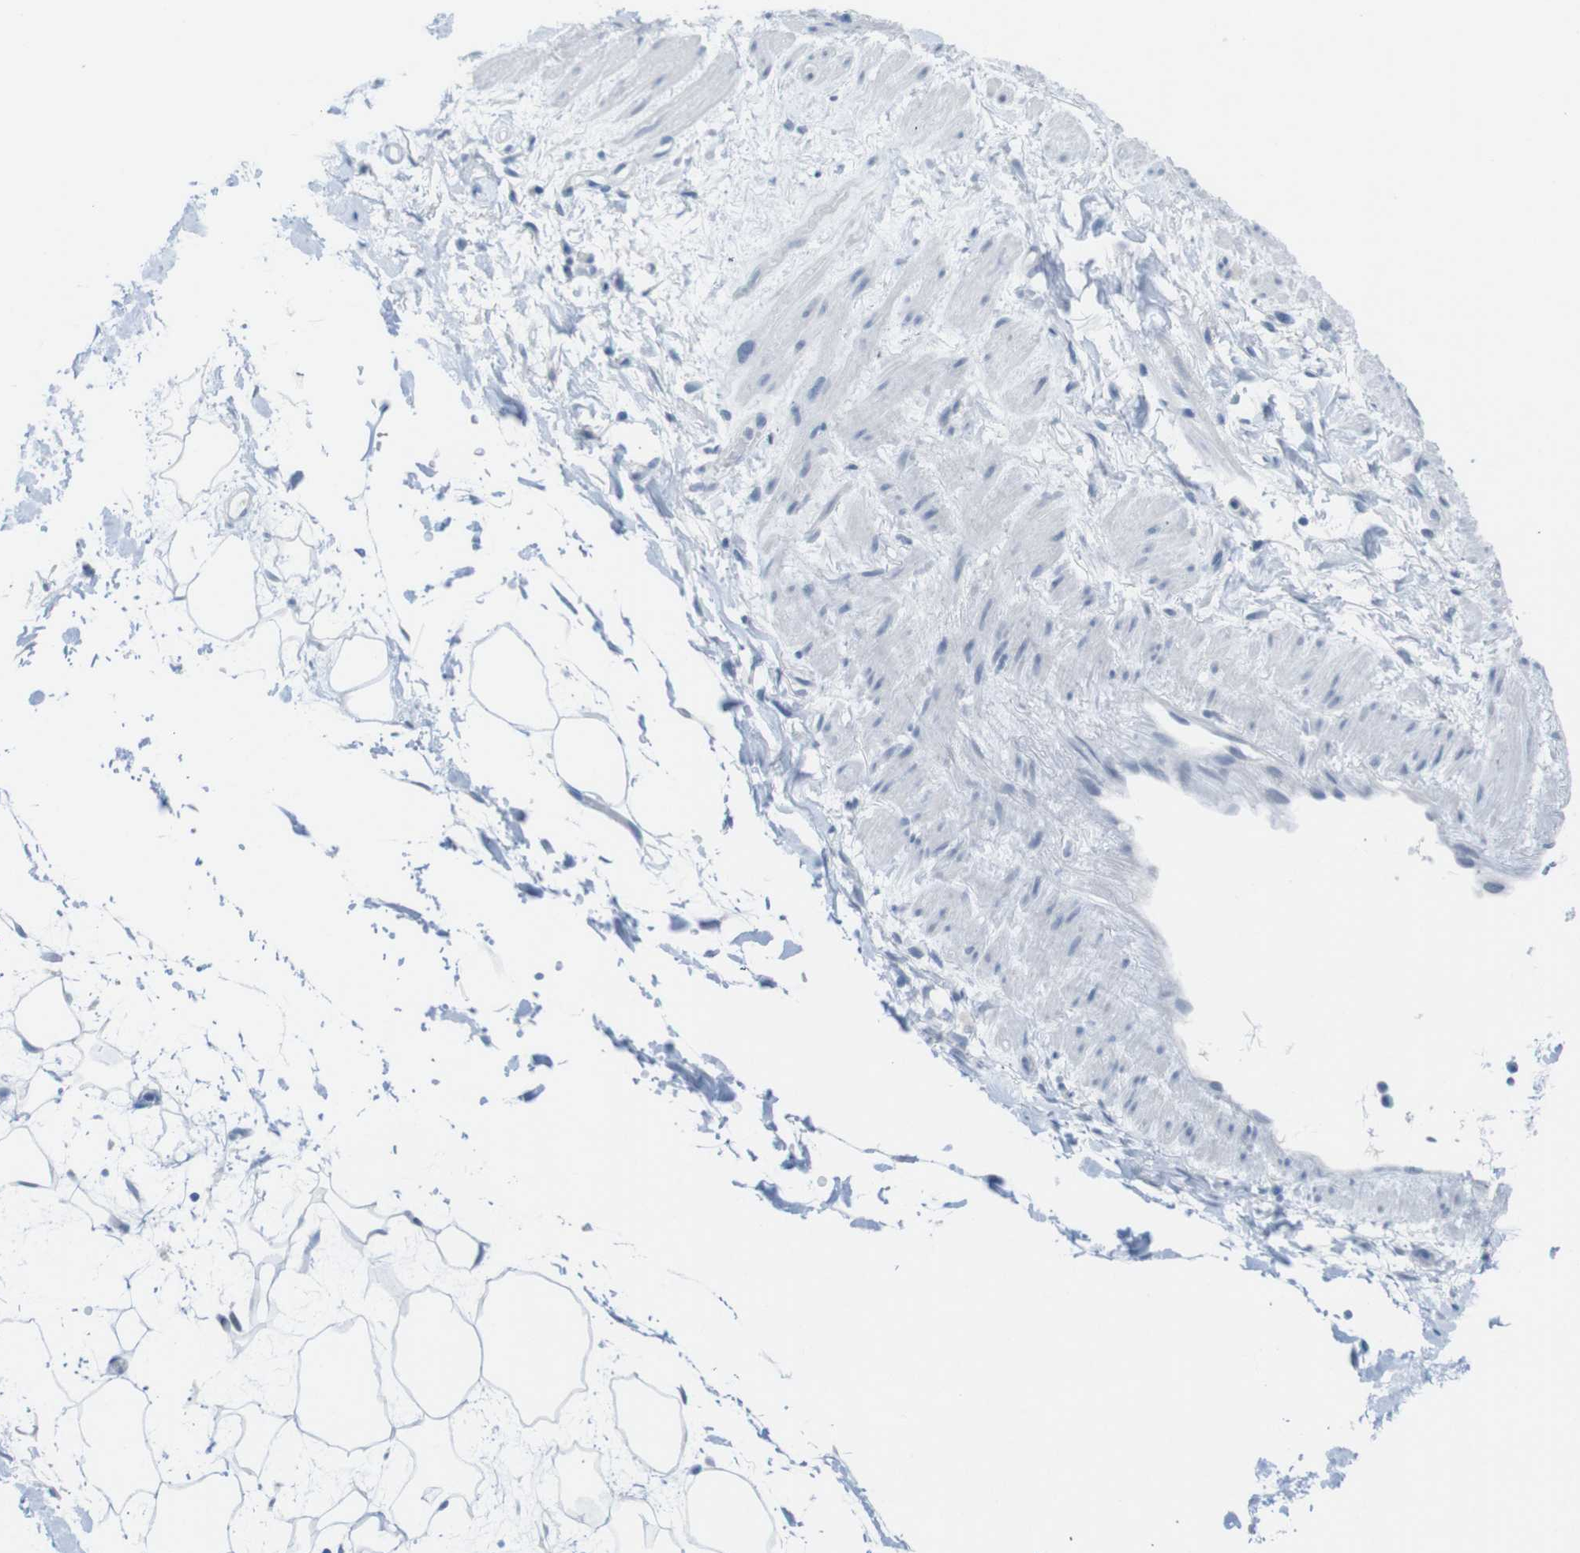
{"staining": {"intensity": "negative", "quantity": "none", "location": "none"}, "tissue": "adipose tissue", "cell_type": "Adipocytes", "image_type": "normal", "snomed": [{"axis": "morphology", "description": "Normal tissue, NOS"}, {"axis": "topography", "description": "Soft tissue"}], "caption": "There is no significant expression in adipocytes of adipose tissue. (Stains: DAB immunohistochemistry (IHC) with hematoxylin counter stain, Microscopy: brightfield microscopy at high magnification).", "gene": "OPN1SW", "patient": {"sex": "male", "age": 72}}